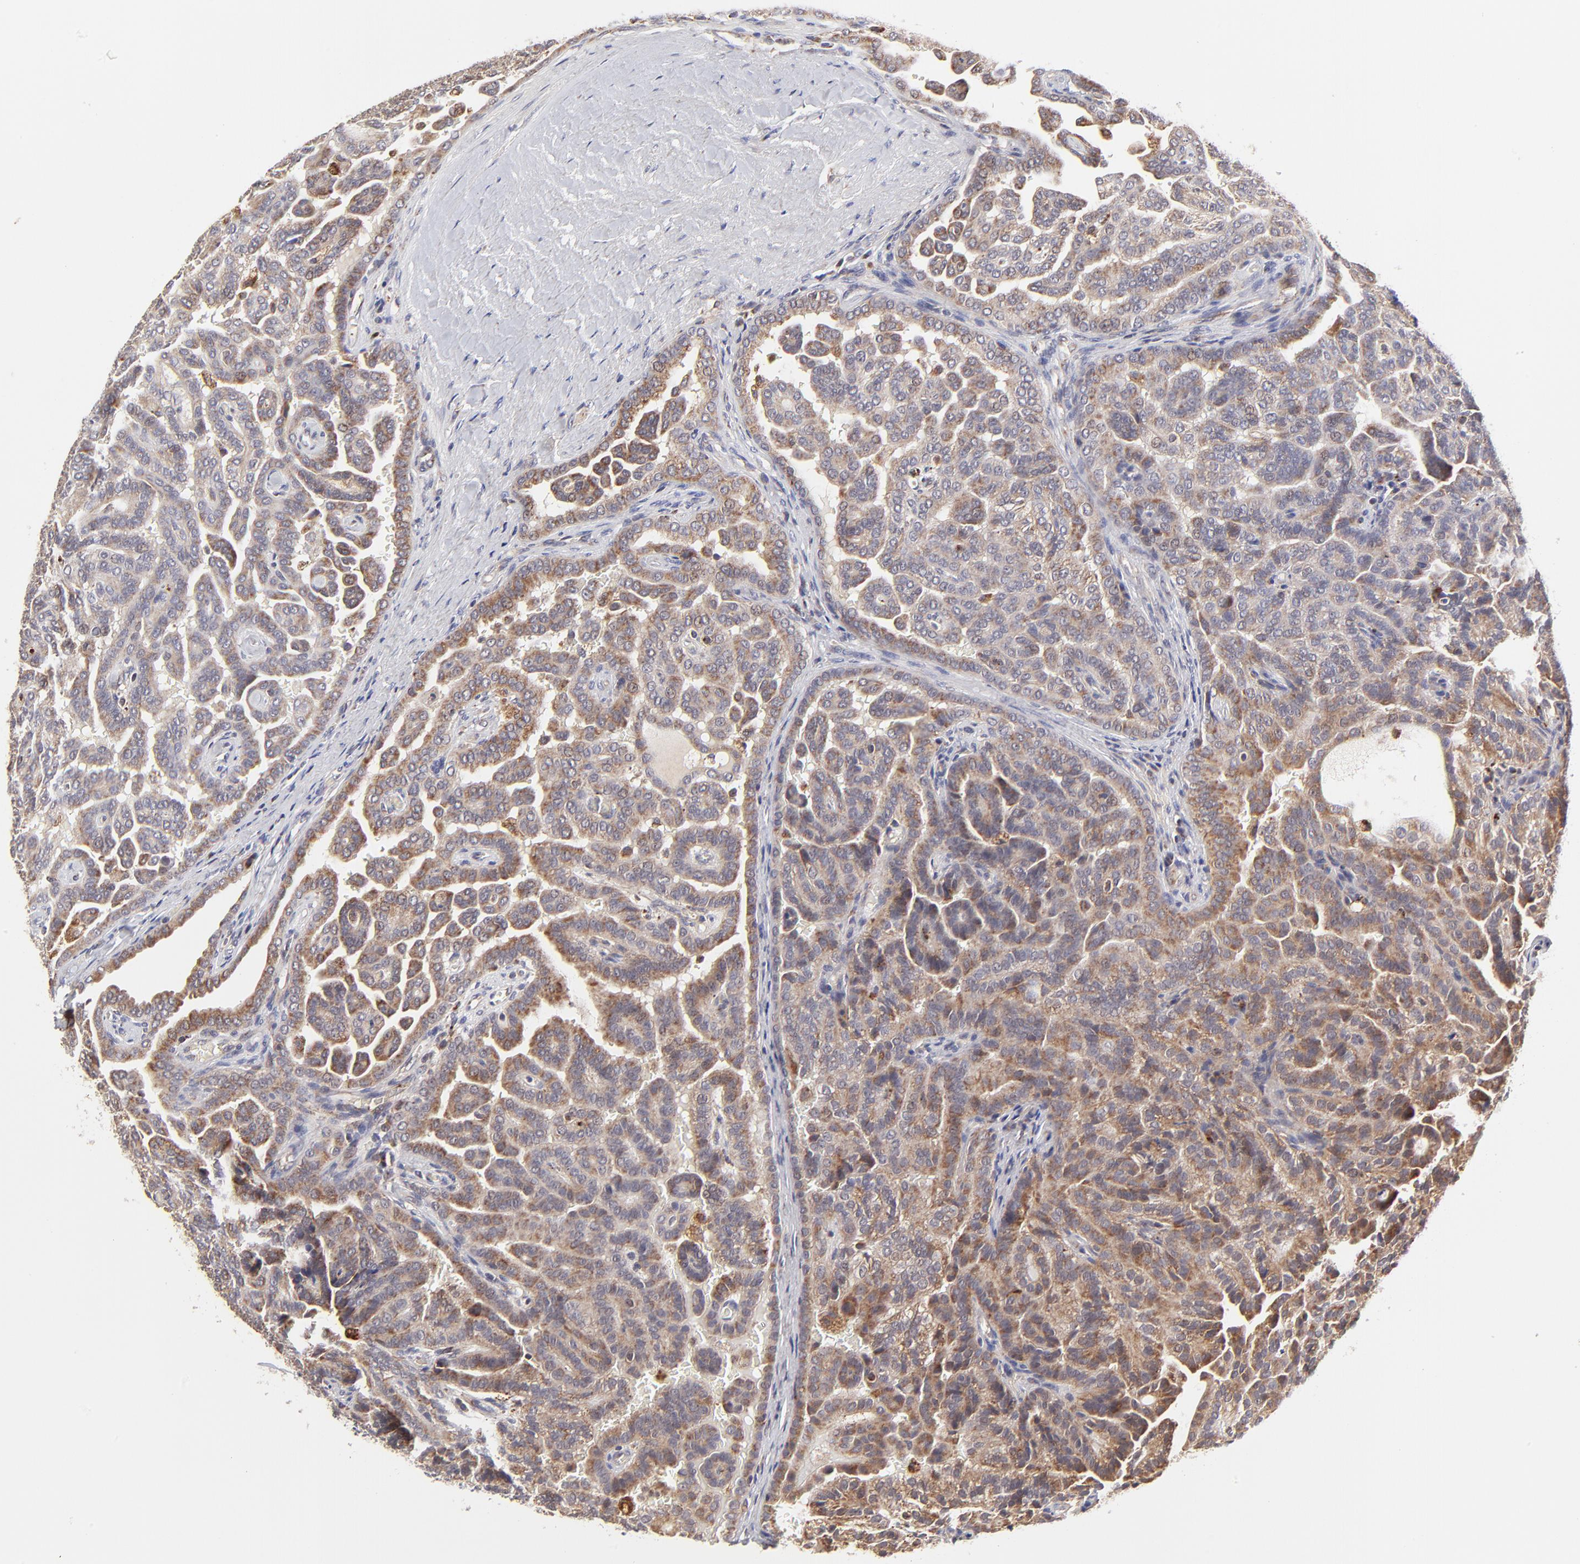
{"staining": {"intensity": "moderate", "quantity": "25%-75%", "location": "cytoplasmic/membranous"}, "tissue": "renal cancer", "cell_type": "Tumor cells", "image_type": "cancer", "snomed": [{"axis": "morphology", "description": "Adenocarcinoma, NOS"}, {"axis": "topography", "description": "Kidney"}], "caption": "Moderate cytoplasmic/membranous positivity for a protein is appreciated in about 25%-75% of tumor cells of adenocarcinoma (renal) using immunohistochemistry.", "gene": "MAP2K7", "patient": {"sex": "male", "age": 61}}